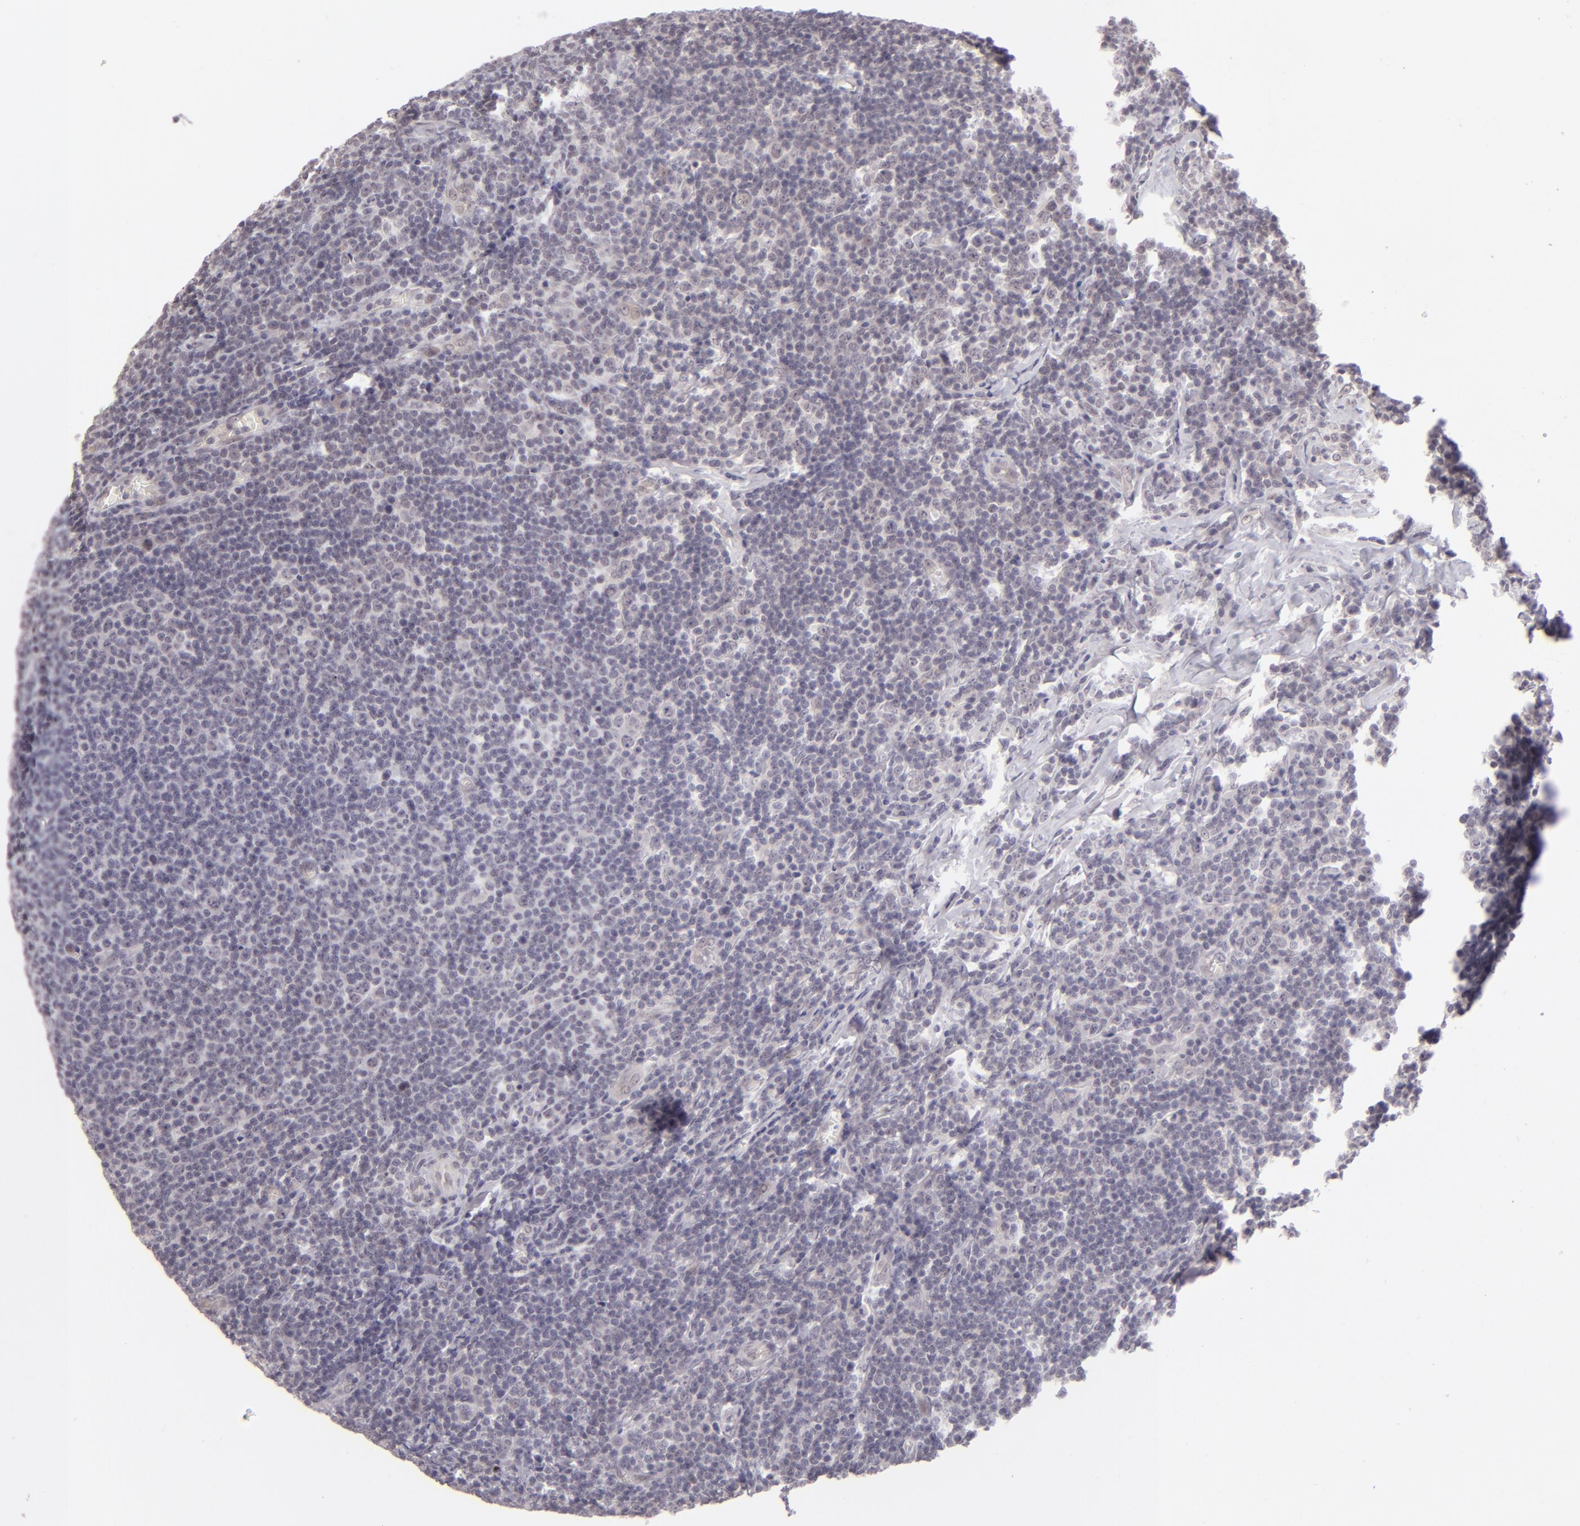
{"staining": {"intensity": "negative", "quantity": "none", "location": "none"}, "tissue": "lymphoma", "cell_type": "Tumor cells", "image_type": "cancer", "snomed": [{"axis": "morphology", "description": "Malignant lymphoma, non-Hodgkin's type, Low grade"}, {"axis": "topography", "description": "Lymph node"}], "caption": "Micrograph shows no significant protein staining in tumor cells of low-grade malignant lymphoma, non-Hodgkin's type.", "gene": "ZNF205", "patient": {"sex": "male", "age": 74}}